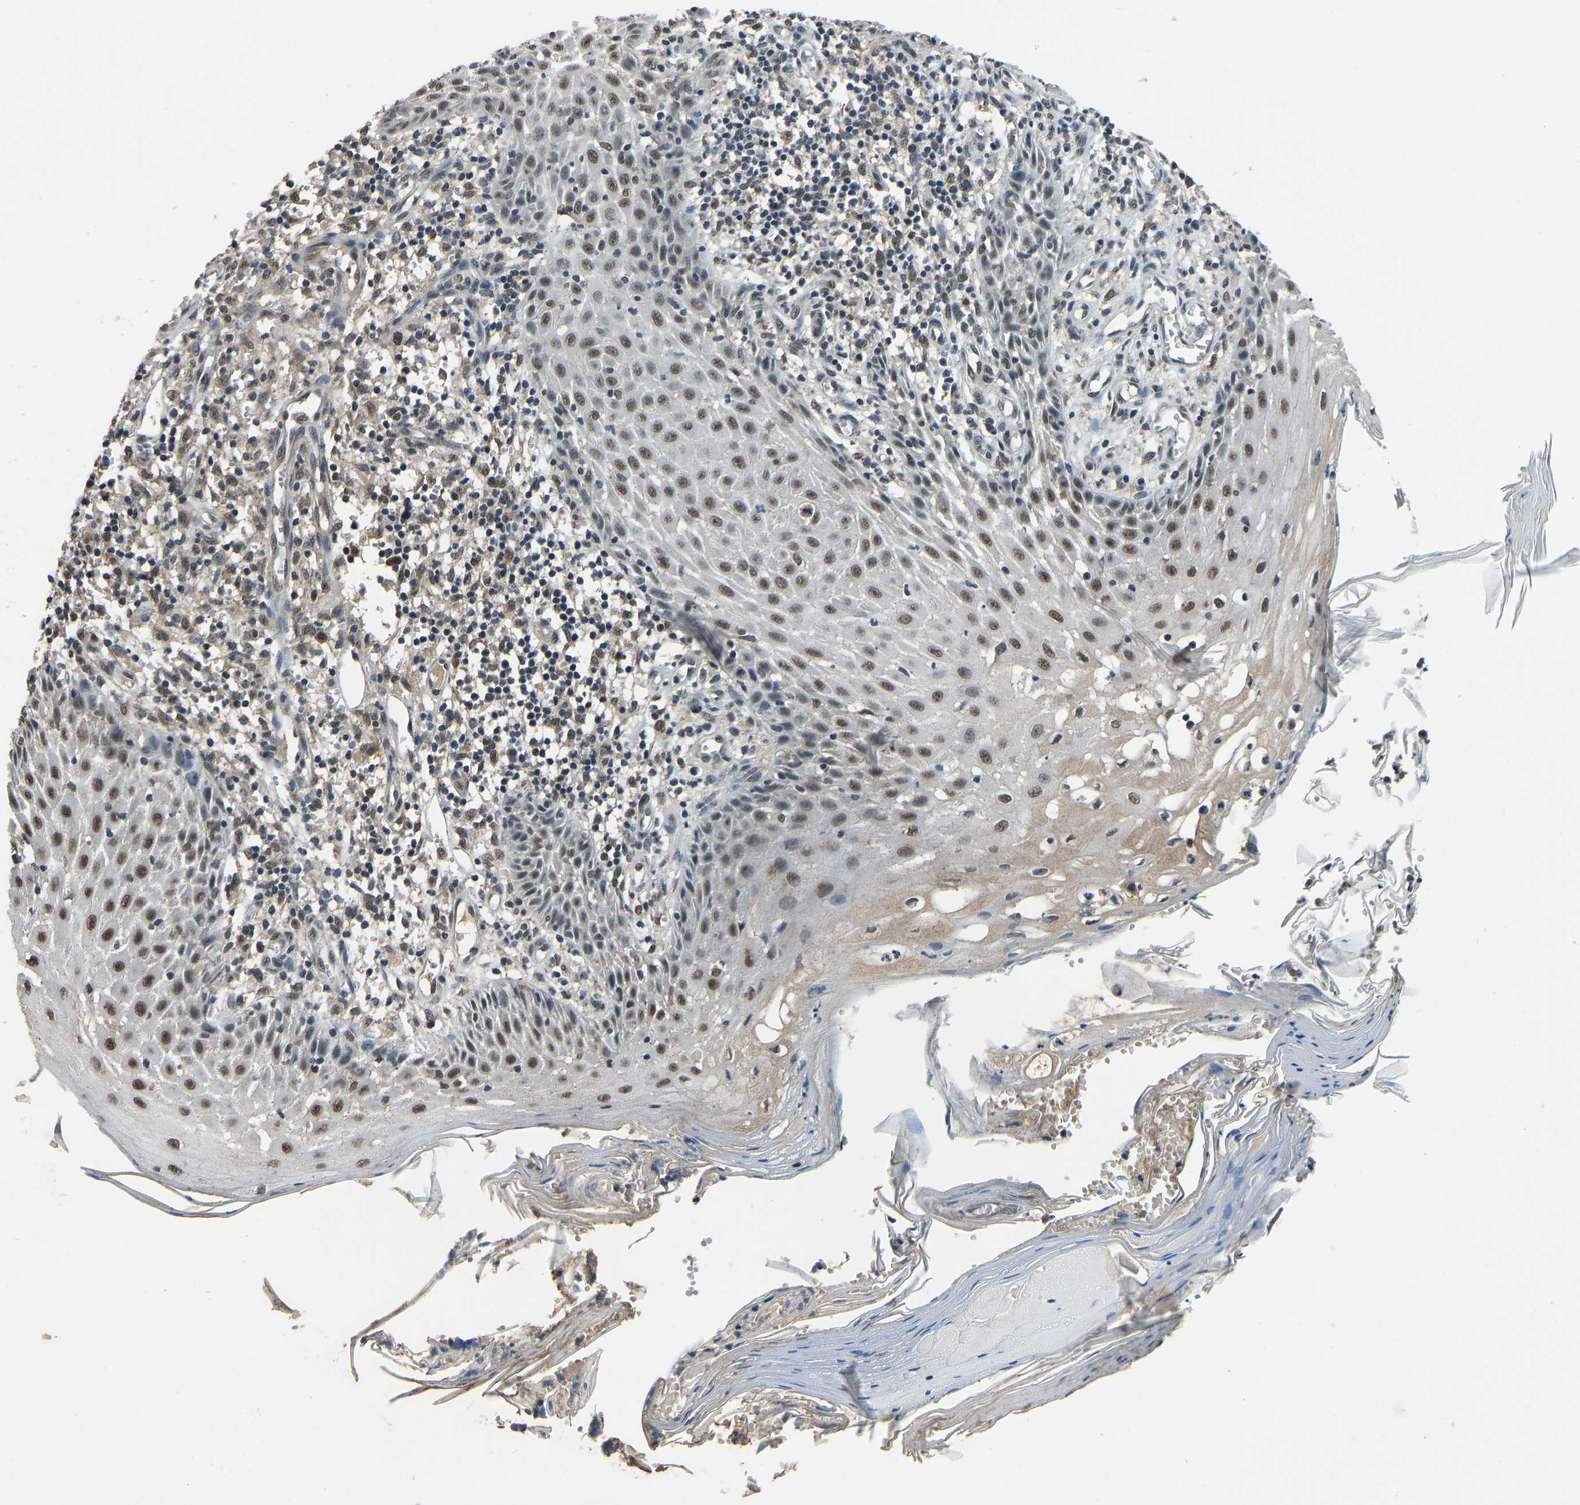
{"staining": {"intensity": "moderate", "quantity": ">75%", "location": "nuclear"}, "tissue": "skin cancer", "cell_type": "Tumor cells", "image_type": "cancer", "snomed": [{"axis": "morphology", "description": "Squamous cell carcinoma, NOS"}, {"axis": "topography", "description": "Skin"}], "caption": "IHC image of neoplastic tissue: human skin cancer stained using immunohistochemistry (IHC) demonstrates medium levels of moderate protein expression localized specifically in the nuclear of tumor cells, appearing as a nuclear brown color.", "gene": "TOX4", "patient": {"sex": "female", "age": 73}}